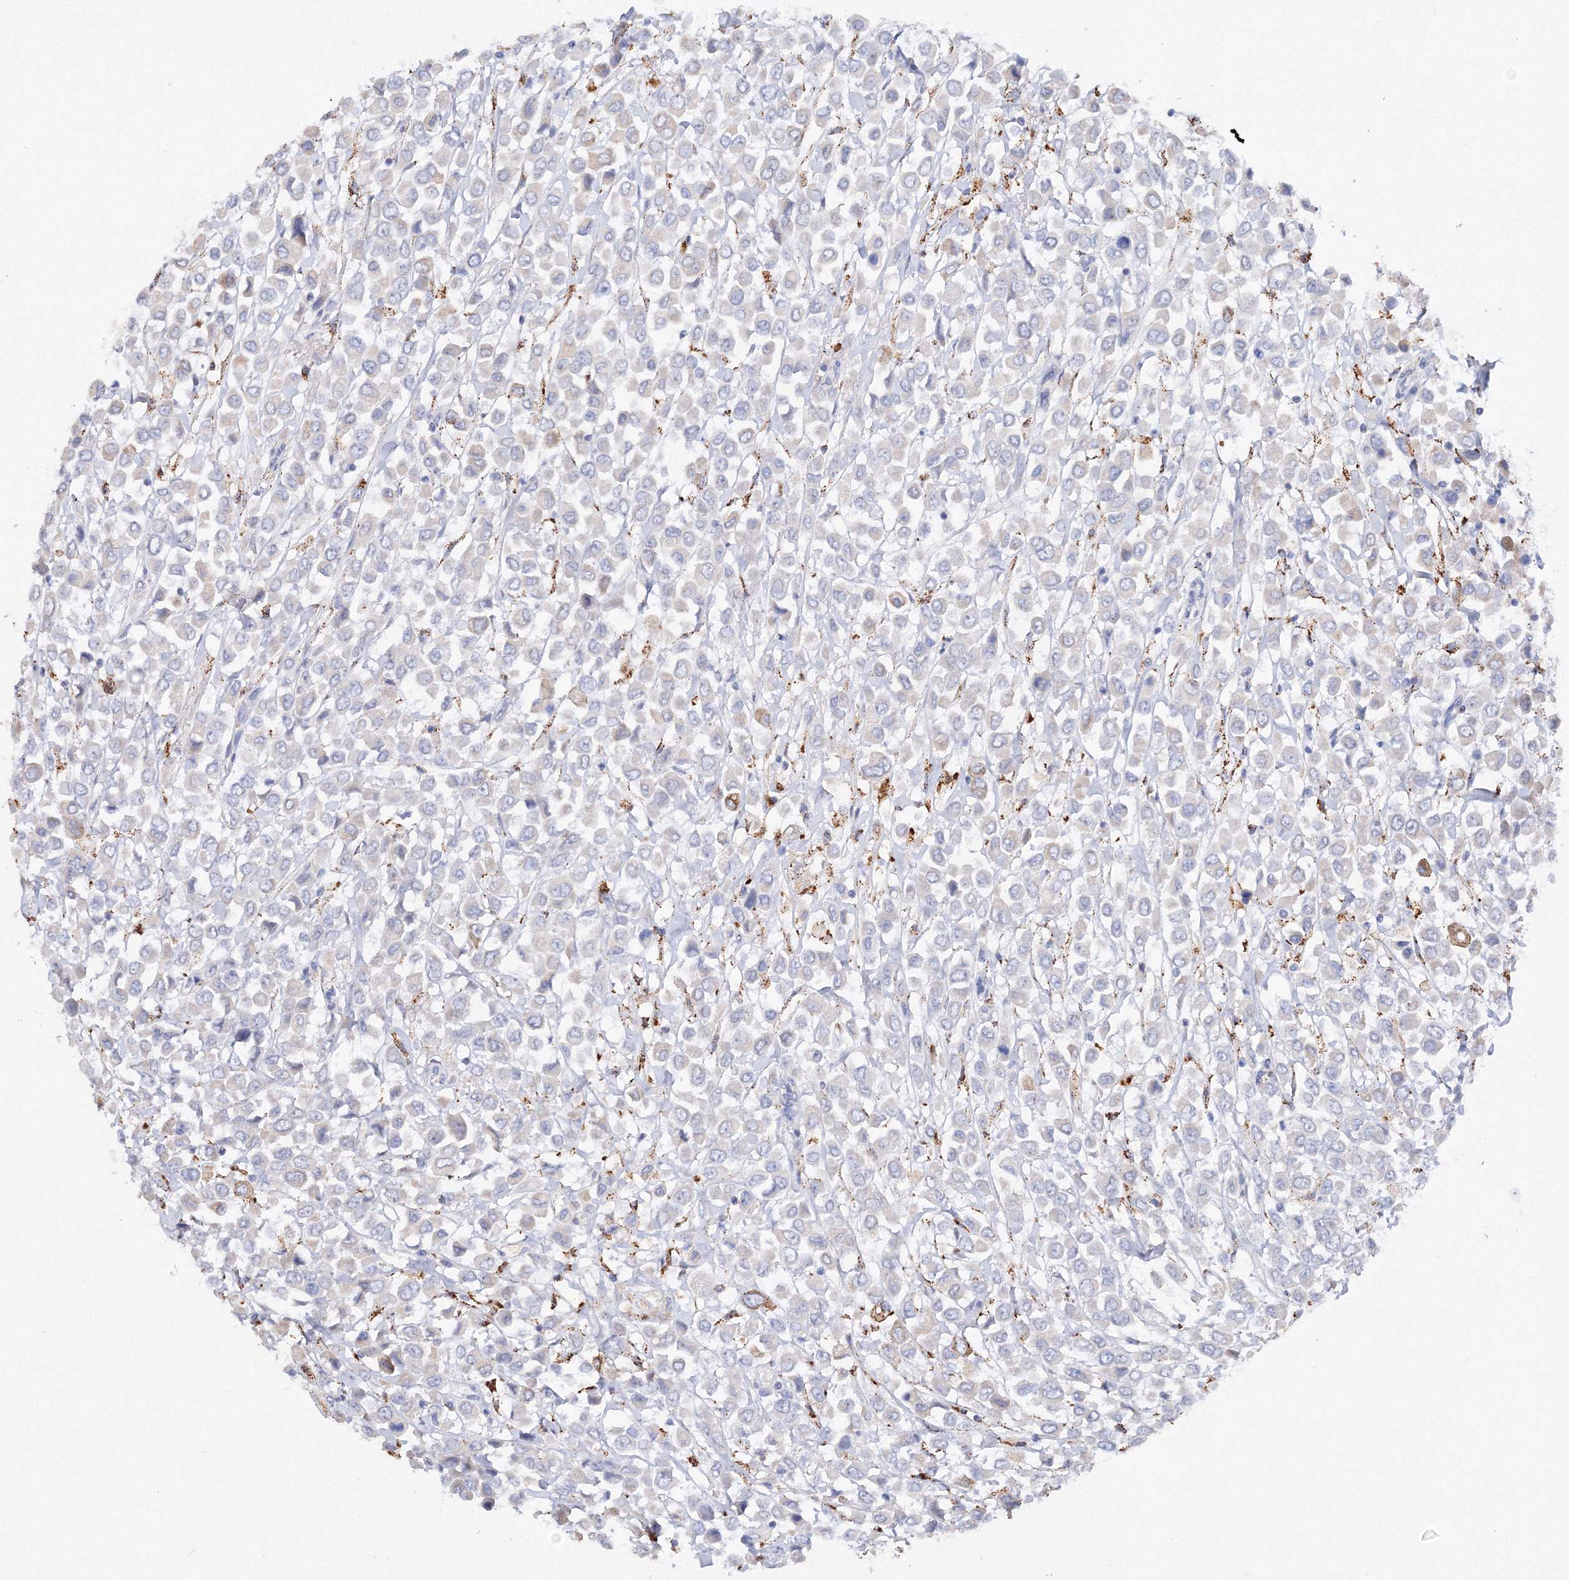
{"staining": {"intensity": "negative", "quantity": "none", "location": "none"}, "tissue": "breast cancer", "cell_type": "Tumor cells", "image_type": "cancer", "snomed": [{"axis": "morphology", "description": "Duct carcinoma"}, {"axis": "topography", "description": "Breast"}], "caption": "The image shows no significant positivity in tumor cells of breast cancer (infiltrating ductal carcinoma).", "gene": "MERTK", "patient": {"sex": "female", "age": 61}}